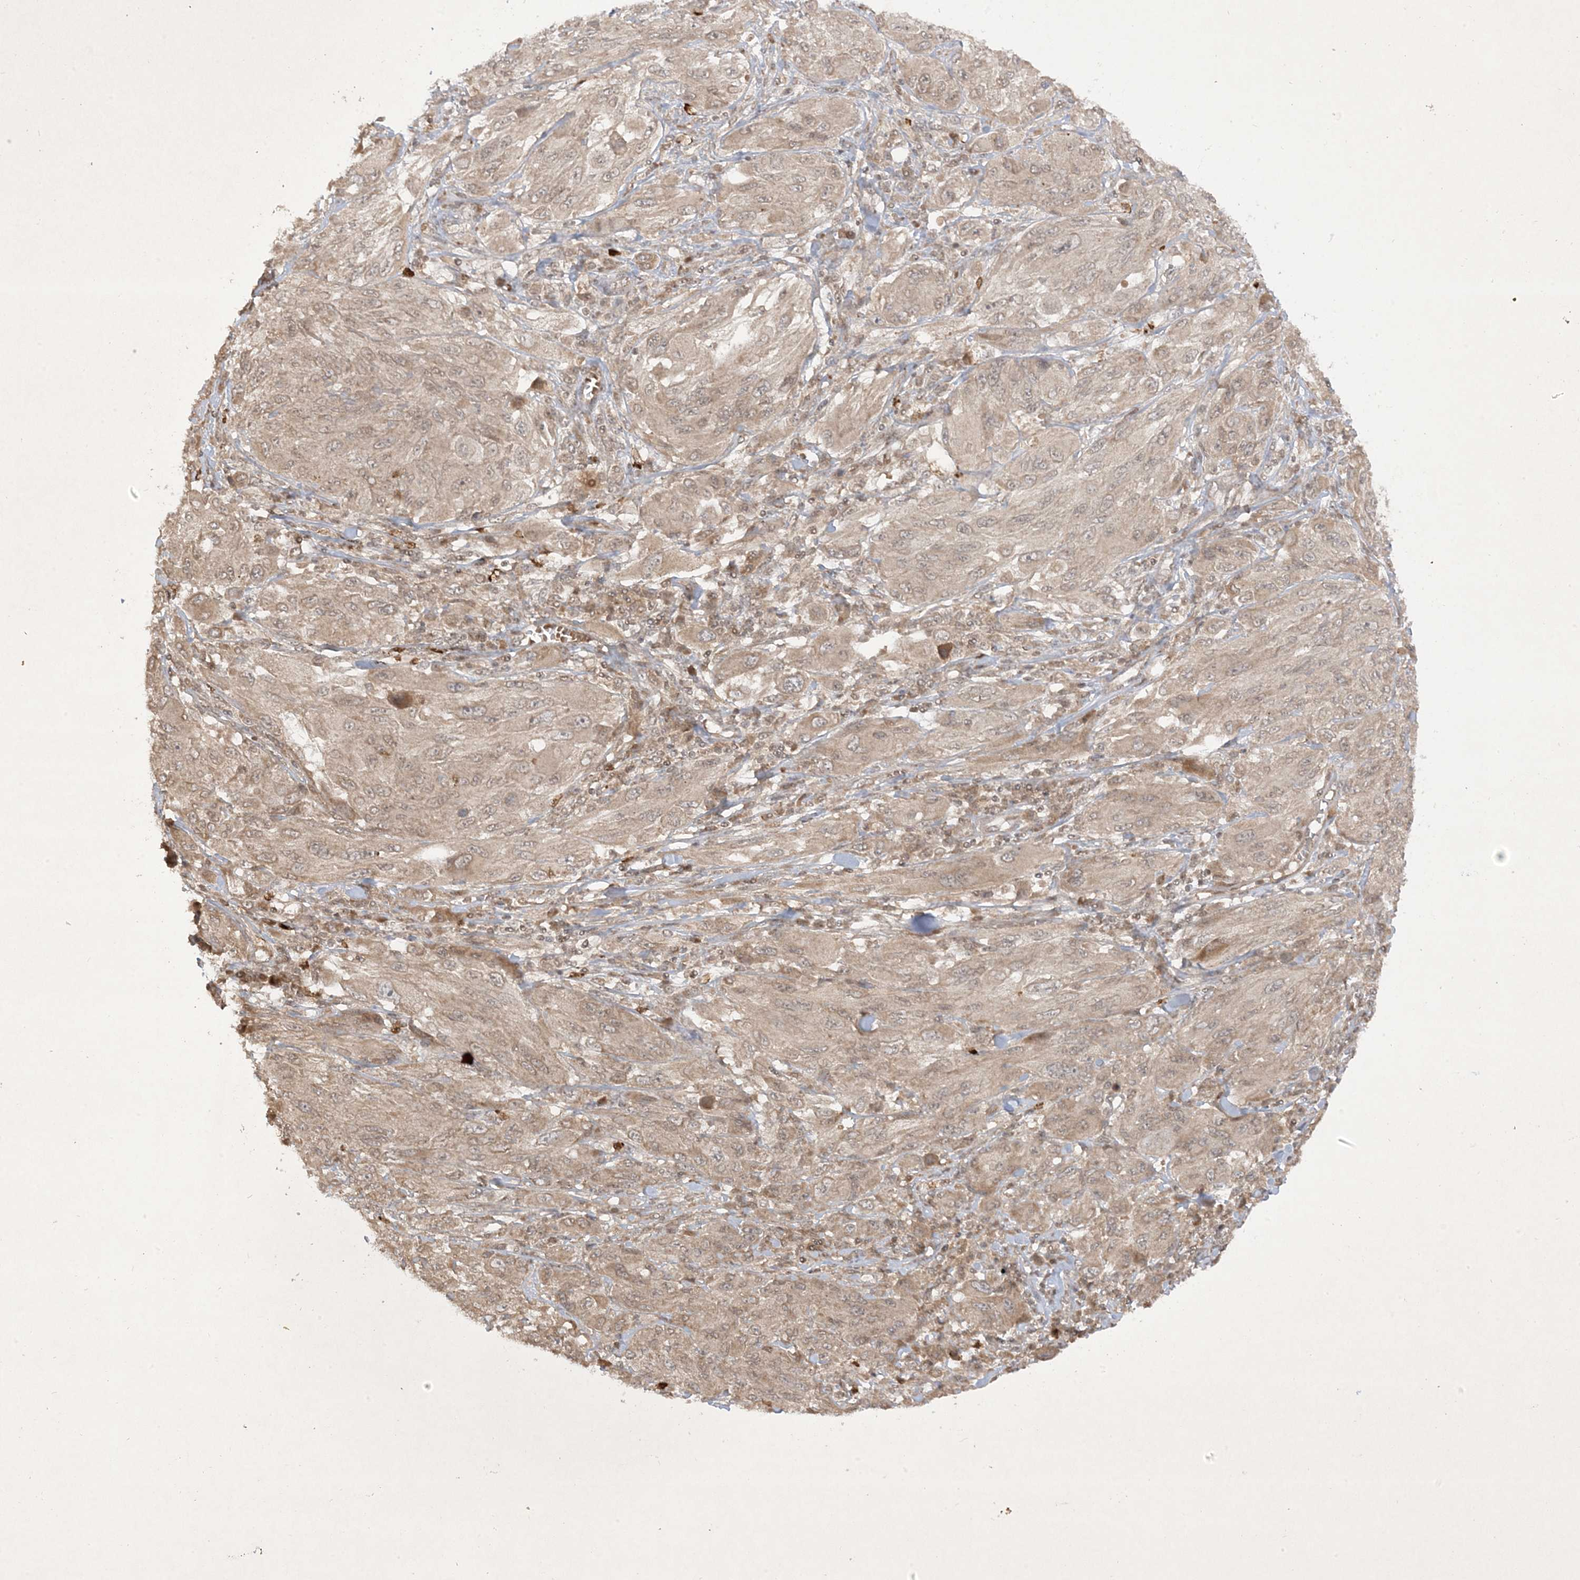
{"staining": {"intensity": "weak", "quantity": ">75%", "location": "cytoplasmic/membranous"}, "tissue": "melanoma", "cell_type": "Tumor cells", "image_type": "cancer", "snomed": [{"axis": "morphology", "description": "Malignant melanoma, NOS"}, {"axis": "topography", "description": "Skin"}], "caption": "Weak cytoplasmic/membranous protein staining is appreciated in approximately >75% of tumor cells in malignant melanoma.", "gene": "ZNF213", "patient": {"sex": "female", "age": 91}}